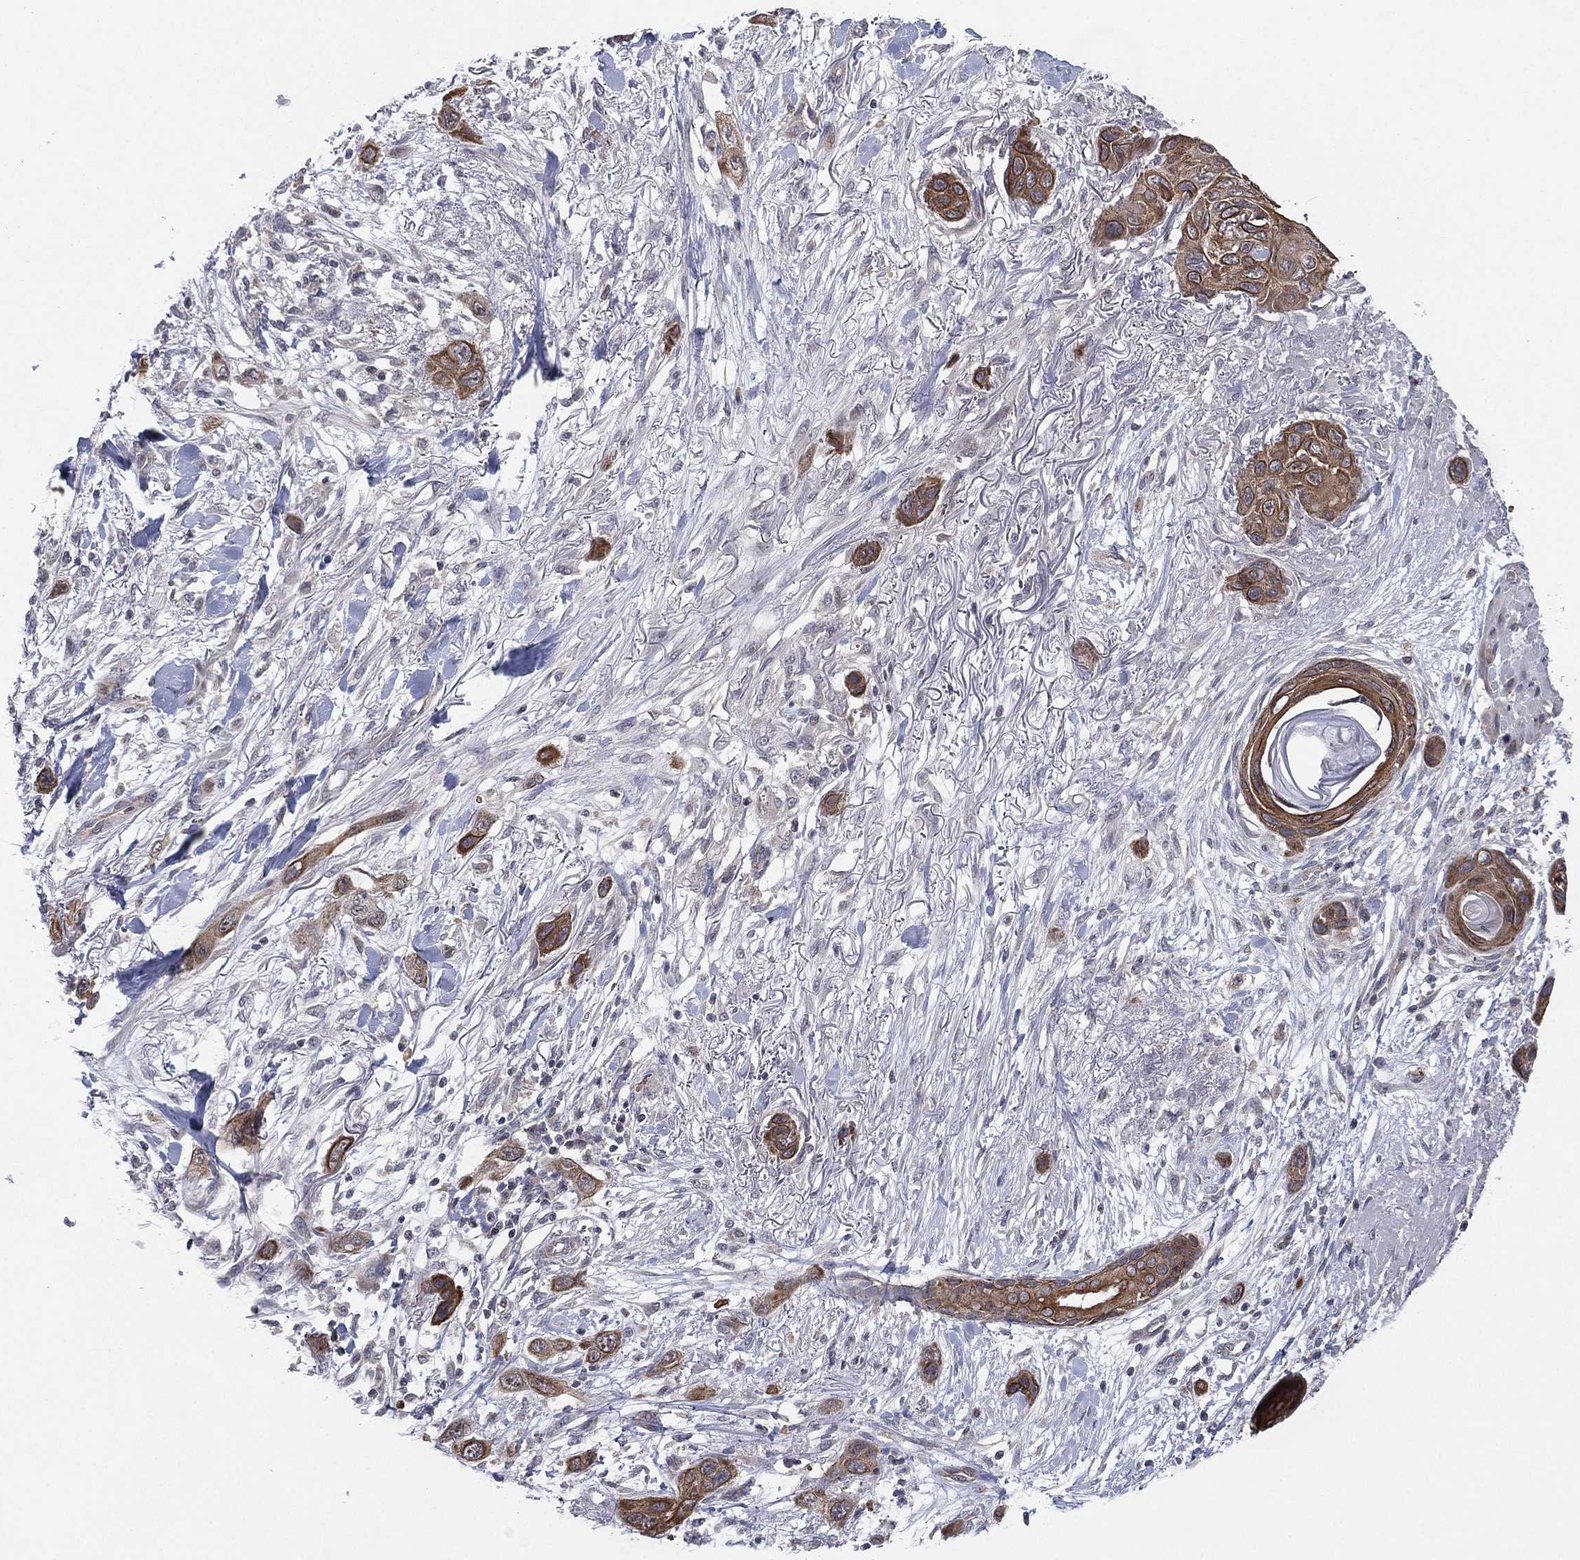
{"staining": {"intensity": "strong", "quantity": ">75%", "location": "cytoplasmic/membranous"}, "tissue": "skin cancer", "cell_type": "Tumor cells", "image_type": "cancer", "snomed": [{"axis": "morphology", "description": "Squamous cell carcinoma, NOS"}, {"axis": "topography", "description": "Skin"}], "caption": "Immunohistochemistry (DAB (3,3'-diaminobenzidine)) staining of human squamous cell carcinoma (skin) exhibits strong cytoplasmic/membranous protein positivity in approximately >75% of tumor cells. Using DAB (3,3'-diaminobenzidine) (brown) and hematoxylin (blue) stains, captured at high magnification using brightfield microscopy.", "gene": "KAT14", "patient": {"sex": "male", "age": 79}}